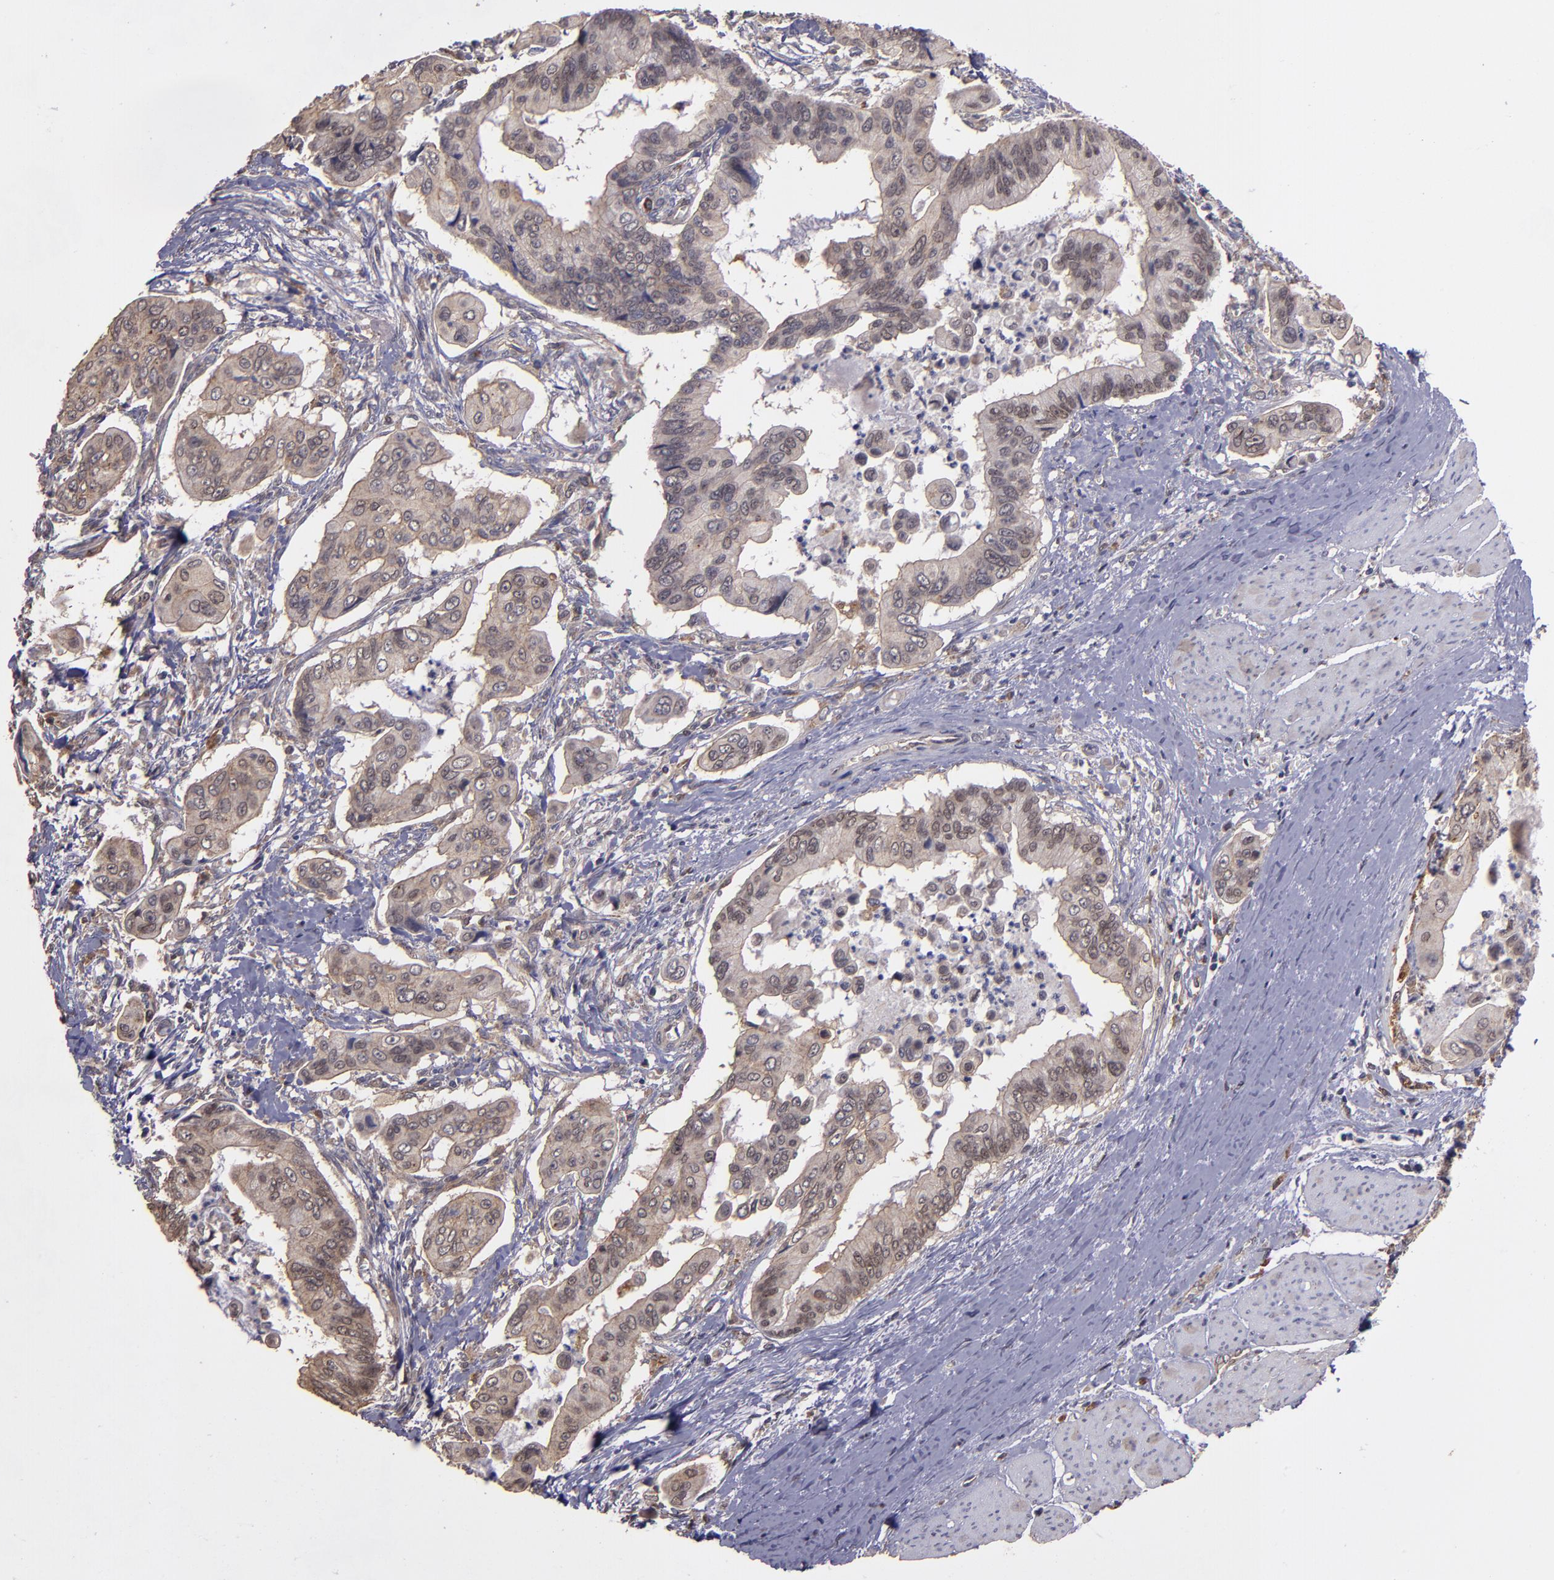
{"staining": {"intensity": "weak", "quantity": "25%-75%", "location": "cytoplasmic/membranous,nuclear"}, "tissue": "stomach cancer", "cell_type": "Tumor cells", "image_type": "cancer", "snomed": [{"axis": "morphology", "description": "Adenocarcinoma, NOS"}, {"axis": "topography", "description": "Stomach, upper"}], "caption": "This is an image of immunohistochemistry (IHC) staining of stomach cancer (adenocarcinoma), which shows weak expression in the cytoplasmic/membranous and nuclear of tumor cells.", "gene": "SIPA1L1", "patient": {"sex": "male", "age": 80}}